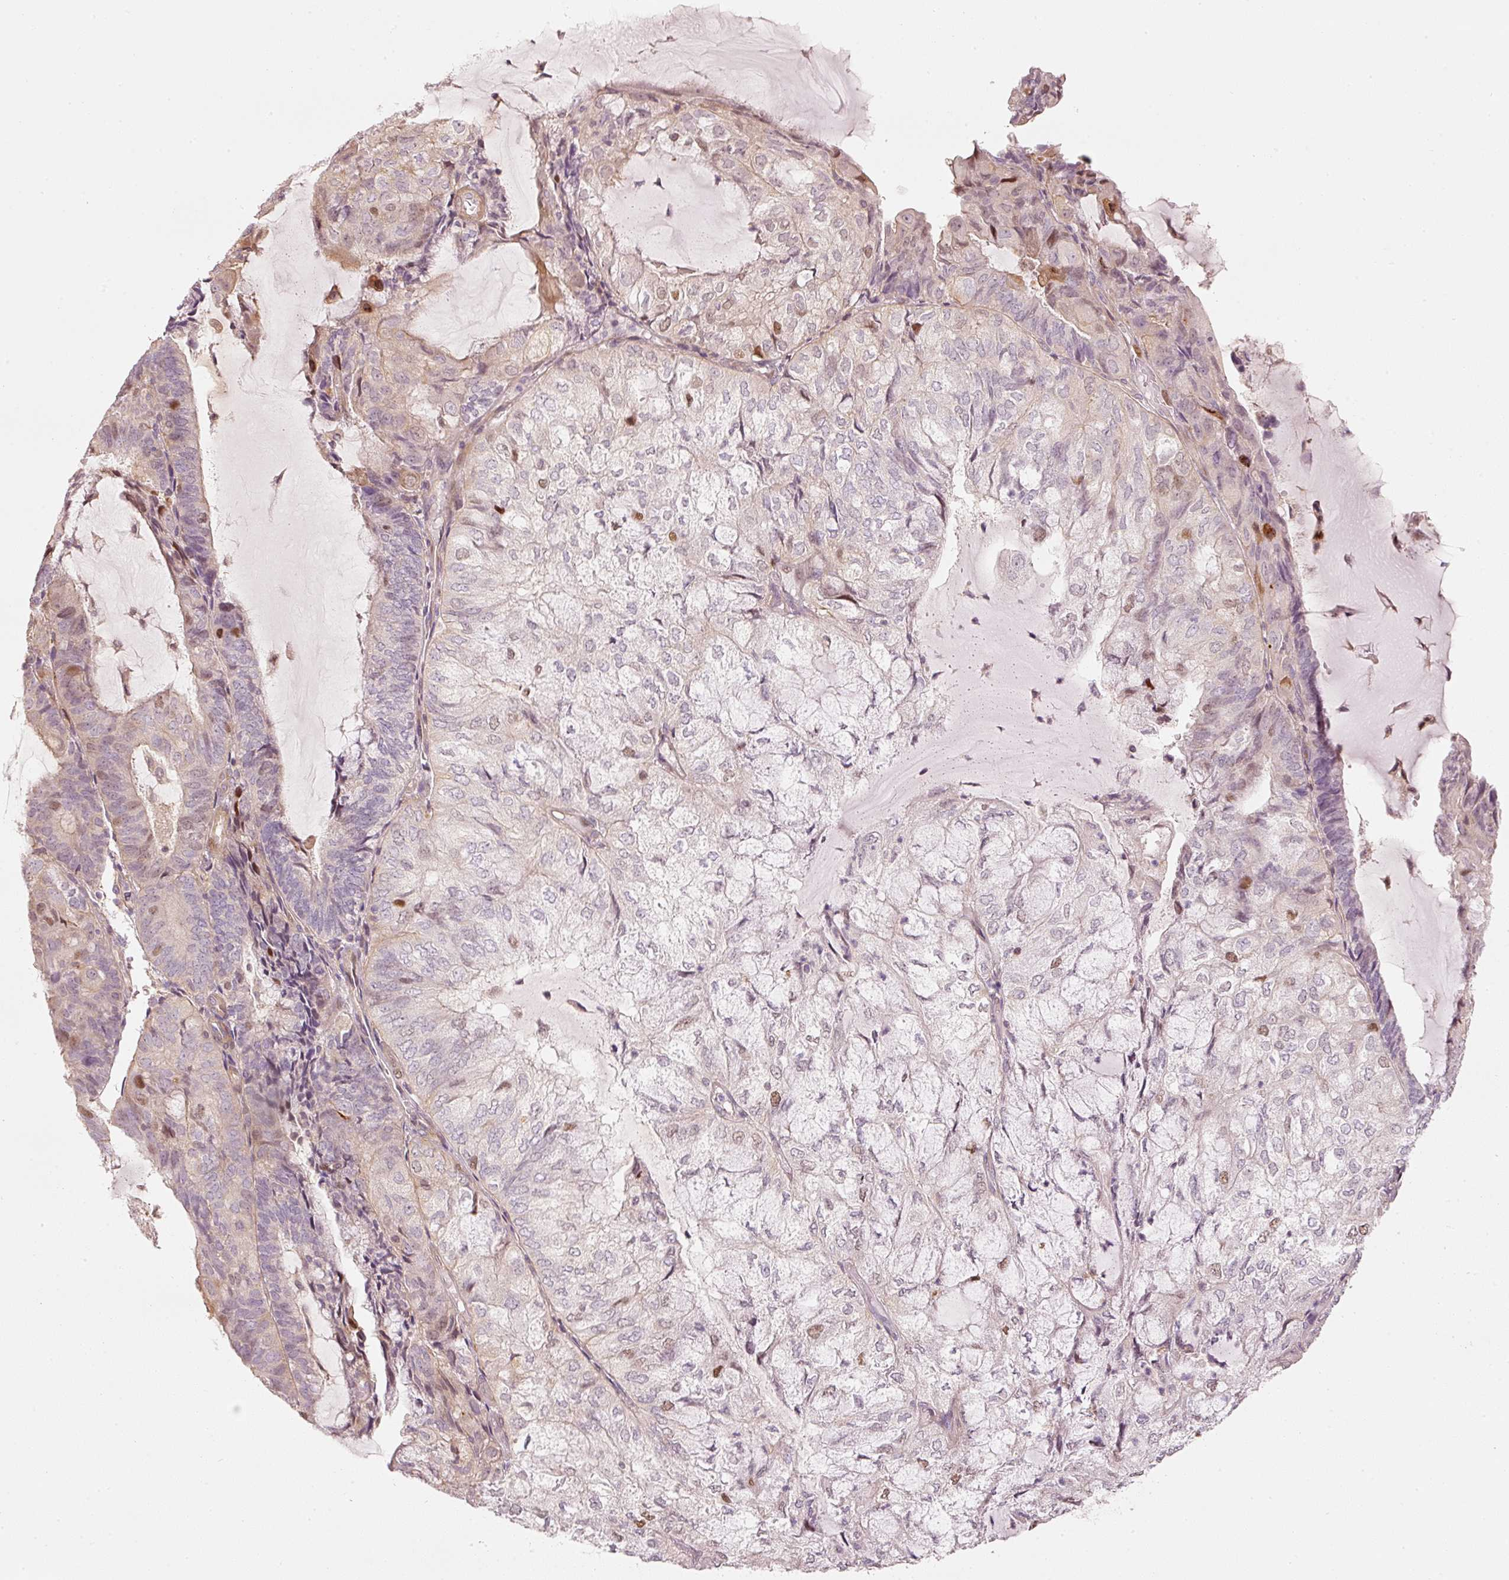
{"staining": {"intensity": "moderate", "quantity": "<25%", "location": "nuclear"}, "tissue": "endometrial cancer", "cell_type": "Tumor cells", "image_type": "cancer", "snomed": [{"axis": "morphology", "description": "Adenocarcinoma, NOS"}, {"axis": "topography", "description": "Endometrium"}], "caption": "Endometrial cancer was stained to show a protein in brown. There is low levels of moderate nuclear staining in approximately <25% of tumor cells.", "gene": "TREX2", "patient": {"sex": "female", "age": 81}}